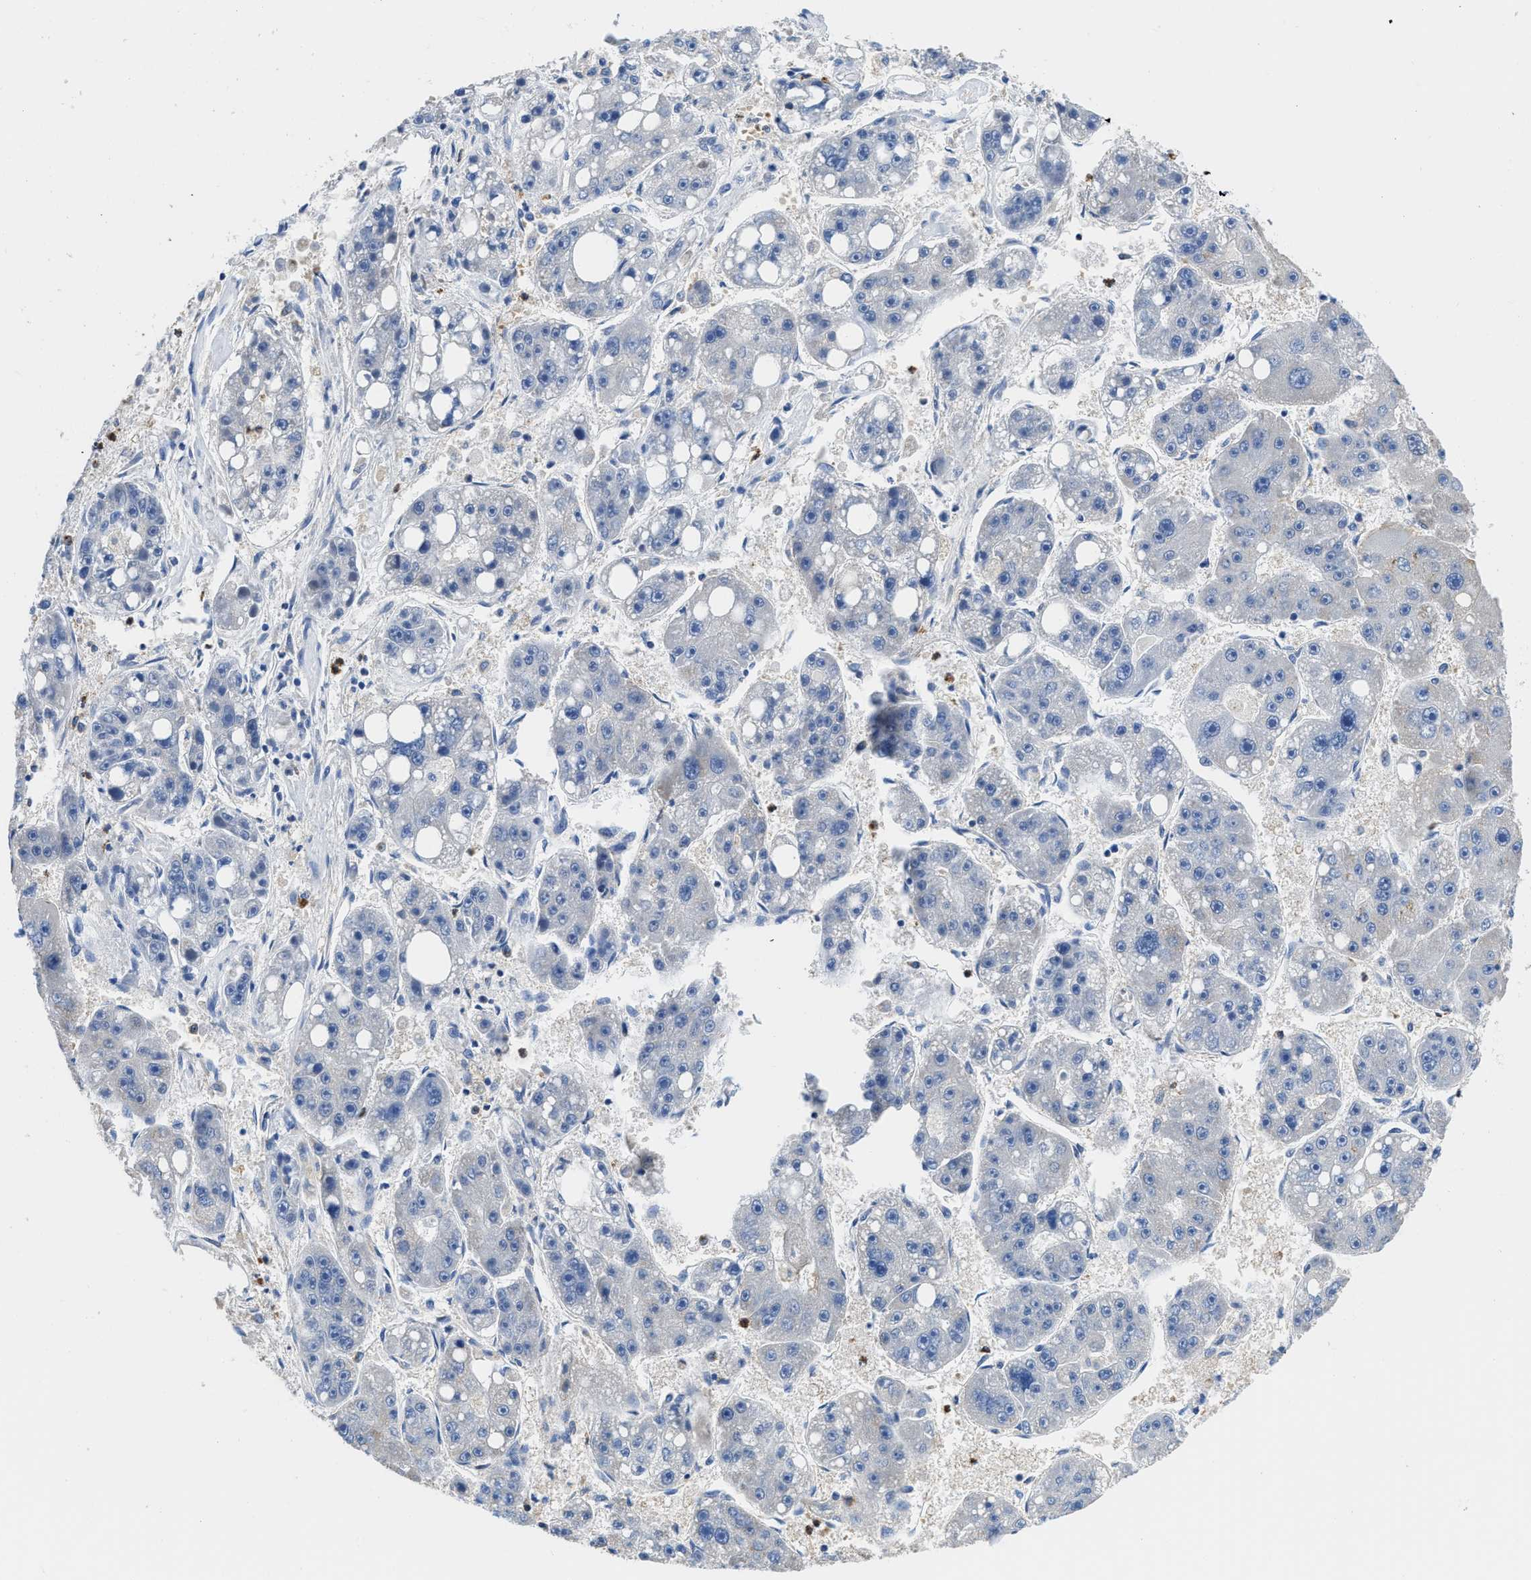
{"staining": {"intensity": "negative", "quantity": "none", "location": "none"}, "tissue": "liver cancer", "cell_type": "Tumor cells", "image_type": "cancer", "snomed": [{"axis": "morphology", "description": "Carcinoma, Hepatocellular, NOS"}, {"axis": "topography", "description": "Liver"}], "caption": "High power microscopy image of an IHC image of hepatocellular carcinoma (liver), revealing no significant staining in tumor cells.", "gene": "NEB", "patient": {"sex": "female", "age": 61}}